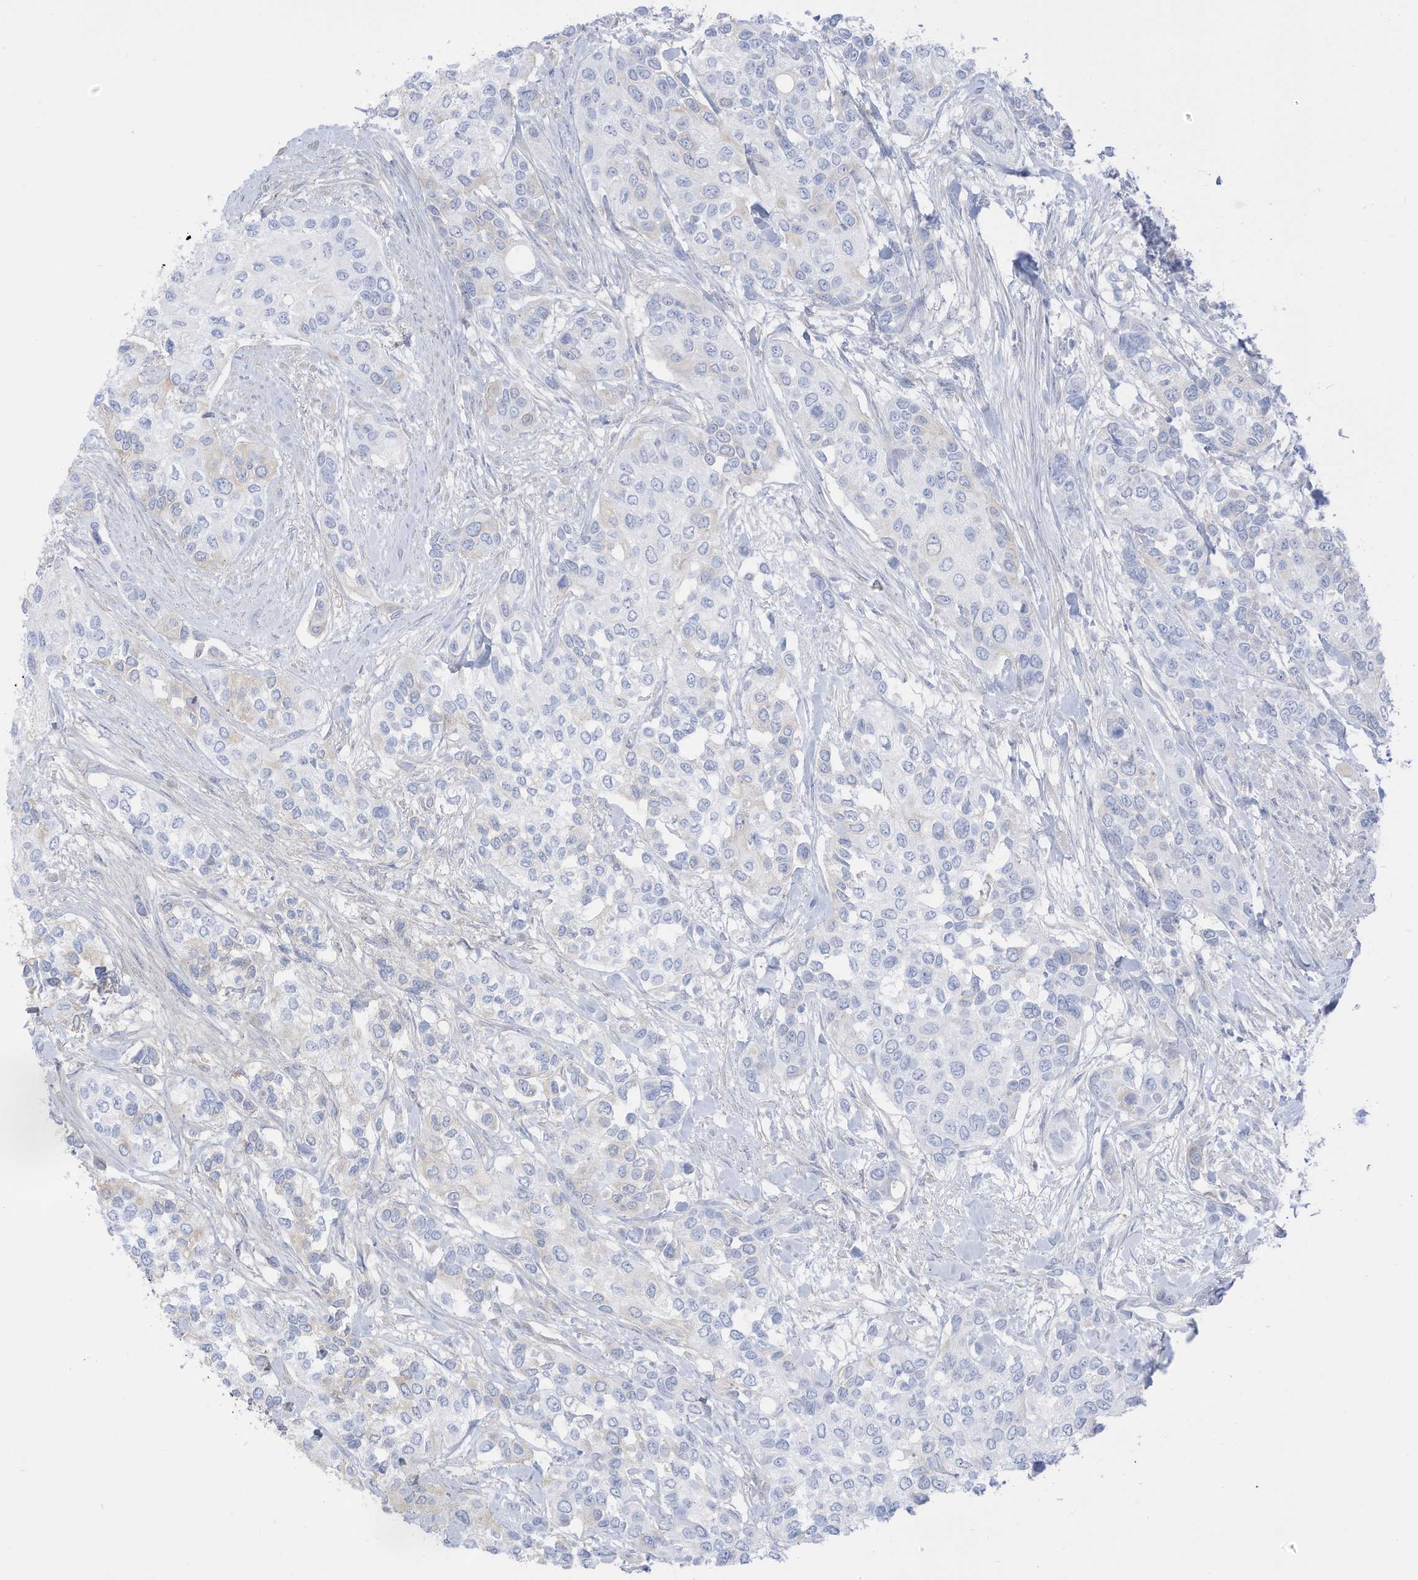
{"staining": {"intensity": "negative", "quantity": "none", "location": "none"}, "tissue": "urothelial cancer", "cell_type": "Tumor cells", "image_type": "cancer", "snomed": [{"axis": "morphology", "description": "Normal tissue, NOS"}, {"axis": "morphology", "description": "Urothelial carcinoma, High grade"}, {"axis": "topography", "description": "Vascular tissue"}, {"axis": "topography", "description": "Urinary bladder"}], "caption": "An immunohistochemistry photomicrograph of high-grade urothelial carcinoma is shown. There is no staining in tumor cells of high-grade urothelial carcinoma.", "gene": "HSD17B13", "patient": {"sex": "female", "age": 56}}